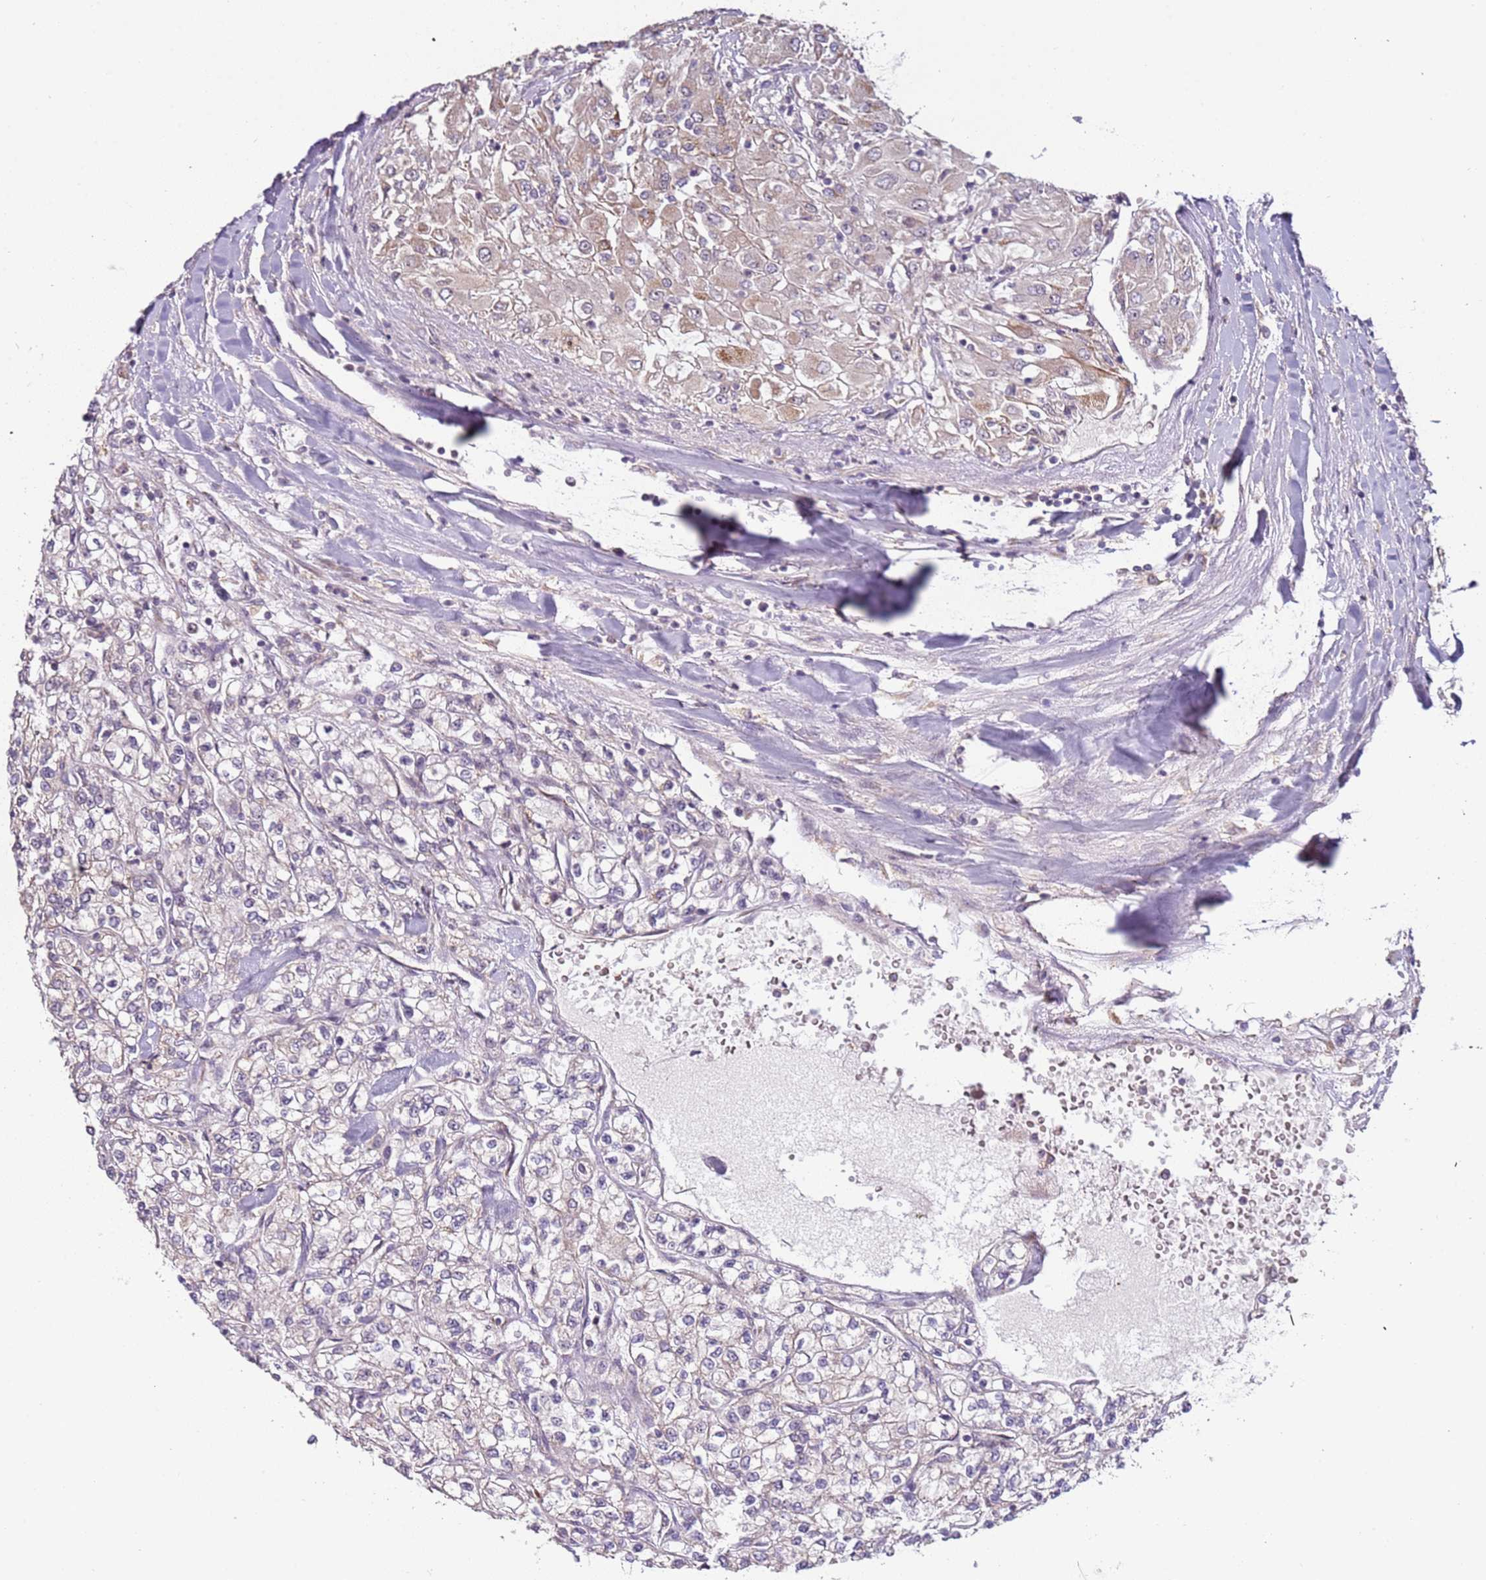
{"staining": {"intensity": "weak", "quantity": "<25%", "location": "cytoplasmic/membranous"}, "tissue": "renal cancer", "cell_type": "Tumor cells", "image_type": "cancer", "snomed": [{"axis": "morphology", "description": "Adenocarcinoma, NOS"}, {"axis": "topography", "description": "Kidney"}], "caption": "IHC histopathology image of human renal cancer stained for a protein (brown), which exhibits no expression in tumor cells. (DAB (3,3'-diaminobenzidine) immunohistochemistry (IHC), high magnification).", "gene": "UCMA", "patient": {"sex": "male", "age": 80}}